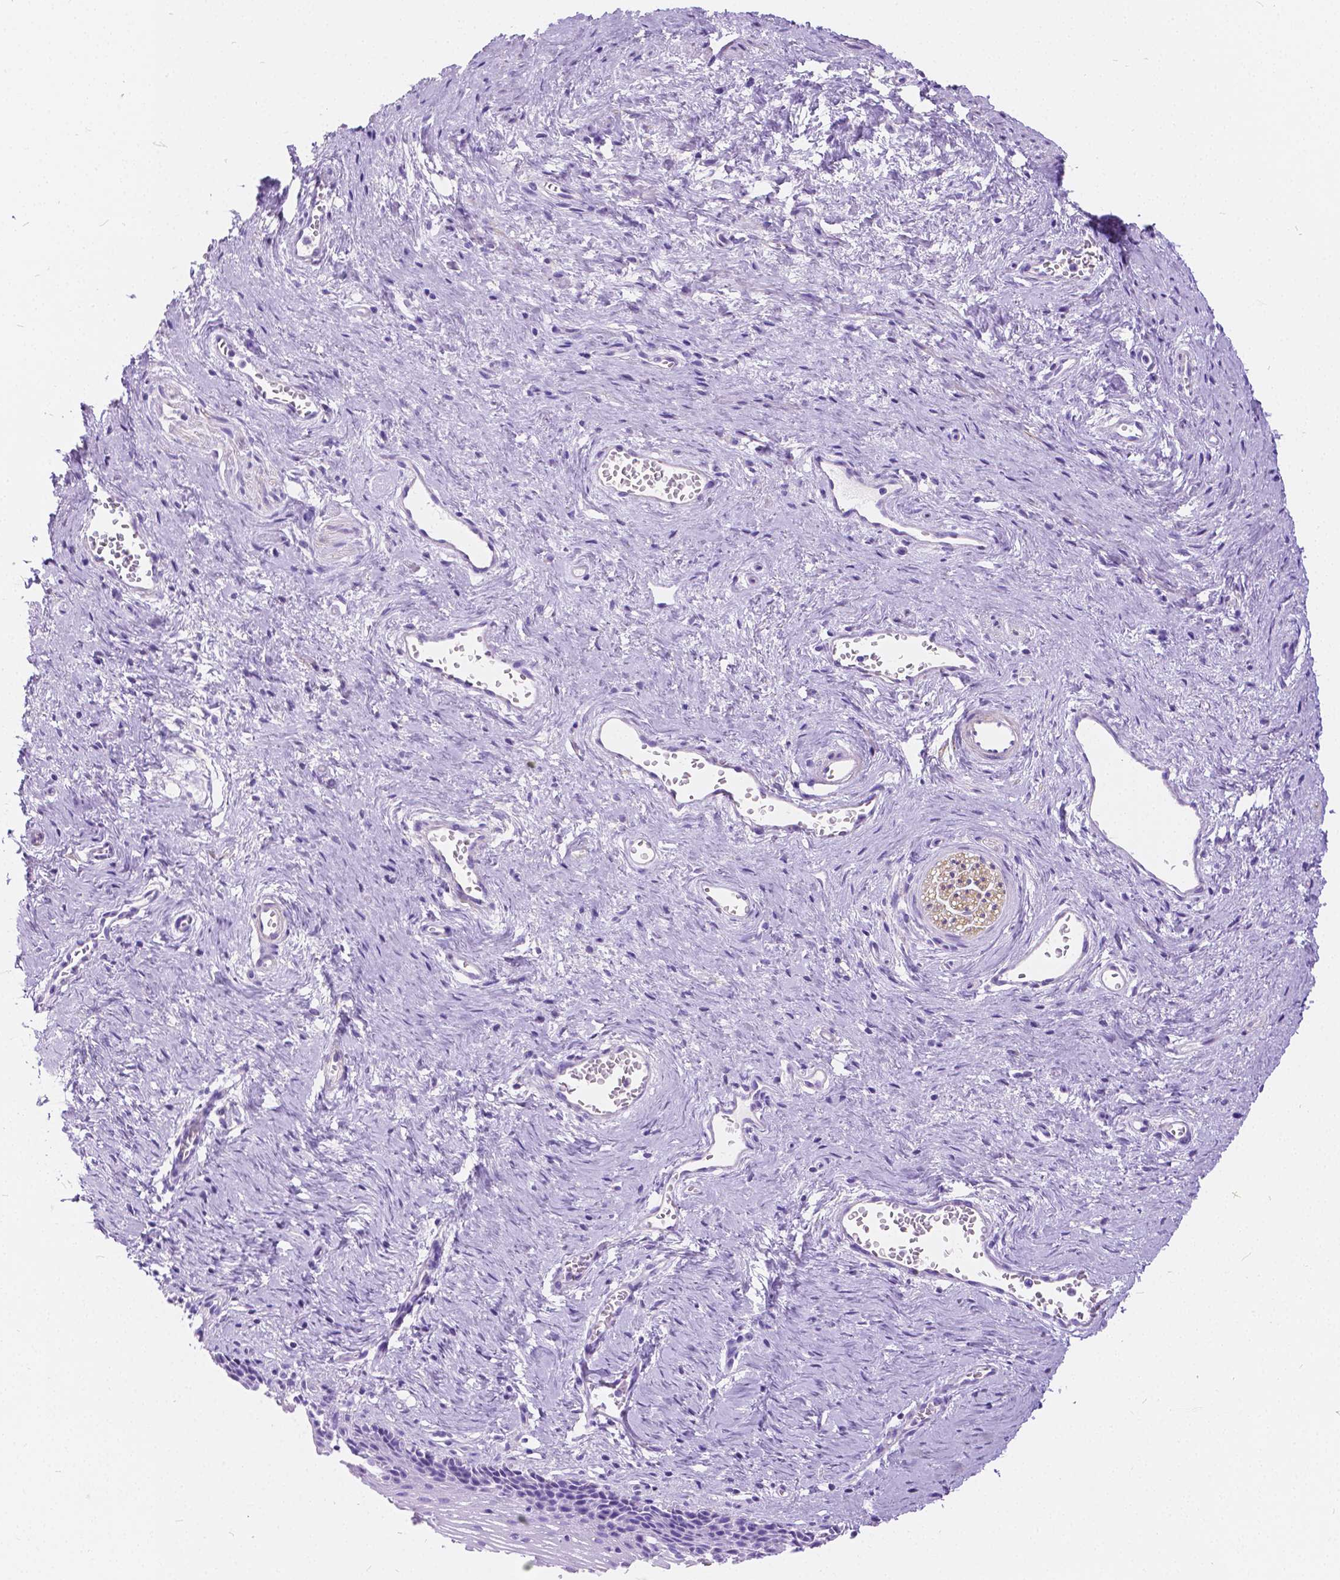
{"staining": {"intensity": "negative", "quantity": "none", "location": "none"}, "tissue": "vagina", "cell_type": "Squamous epithelial cells", "image_type": "normal", "snomed": [{"axis": "morphology", "description": "Normal tissue, NOS"}, {"axis": "topography", "description": "Vagina"}, {"axis": "topography", "description": "Cervix"}], "caption": "Micrograph shows no protein positivity in squamous epithelial cells of normal vagina.", "gene": "CHRM1", "patient": {"sex": "female", "age": 37}}